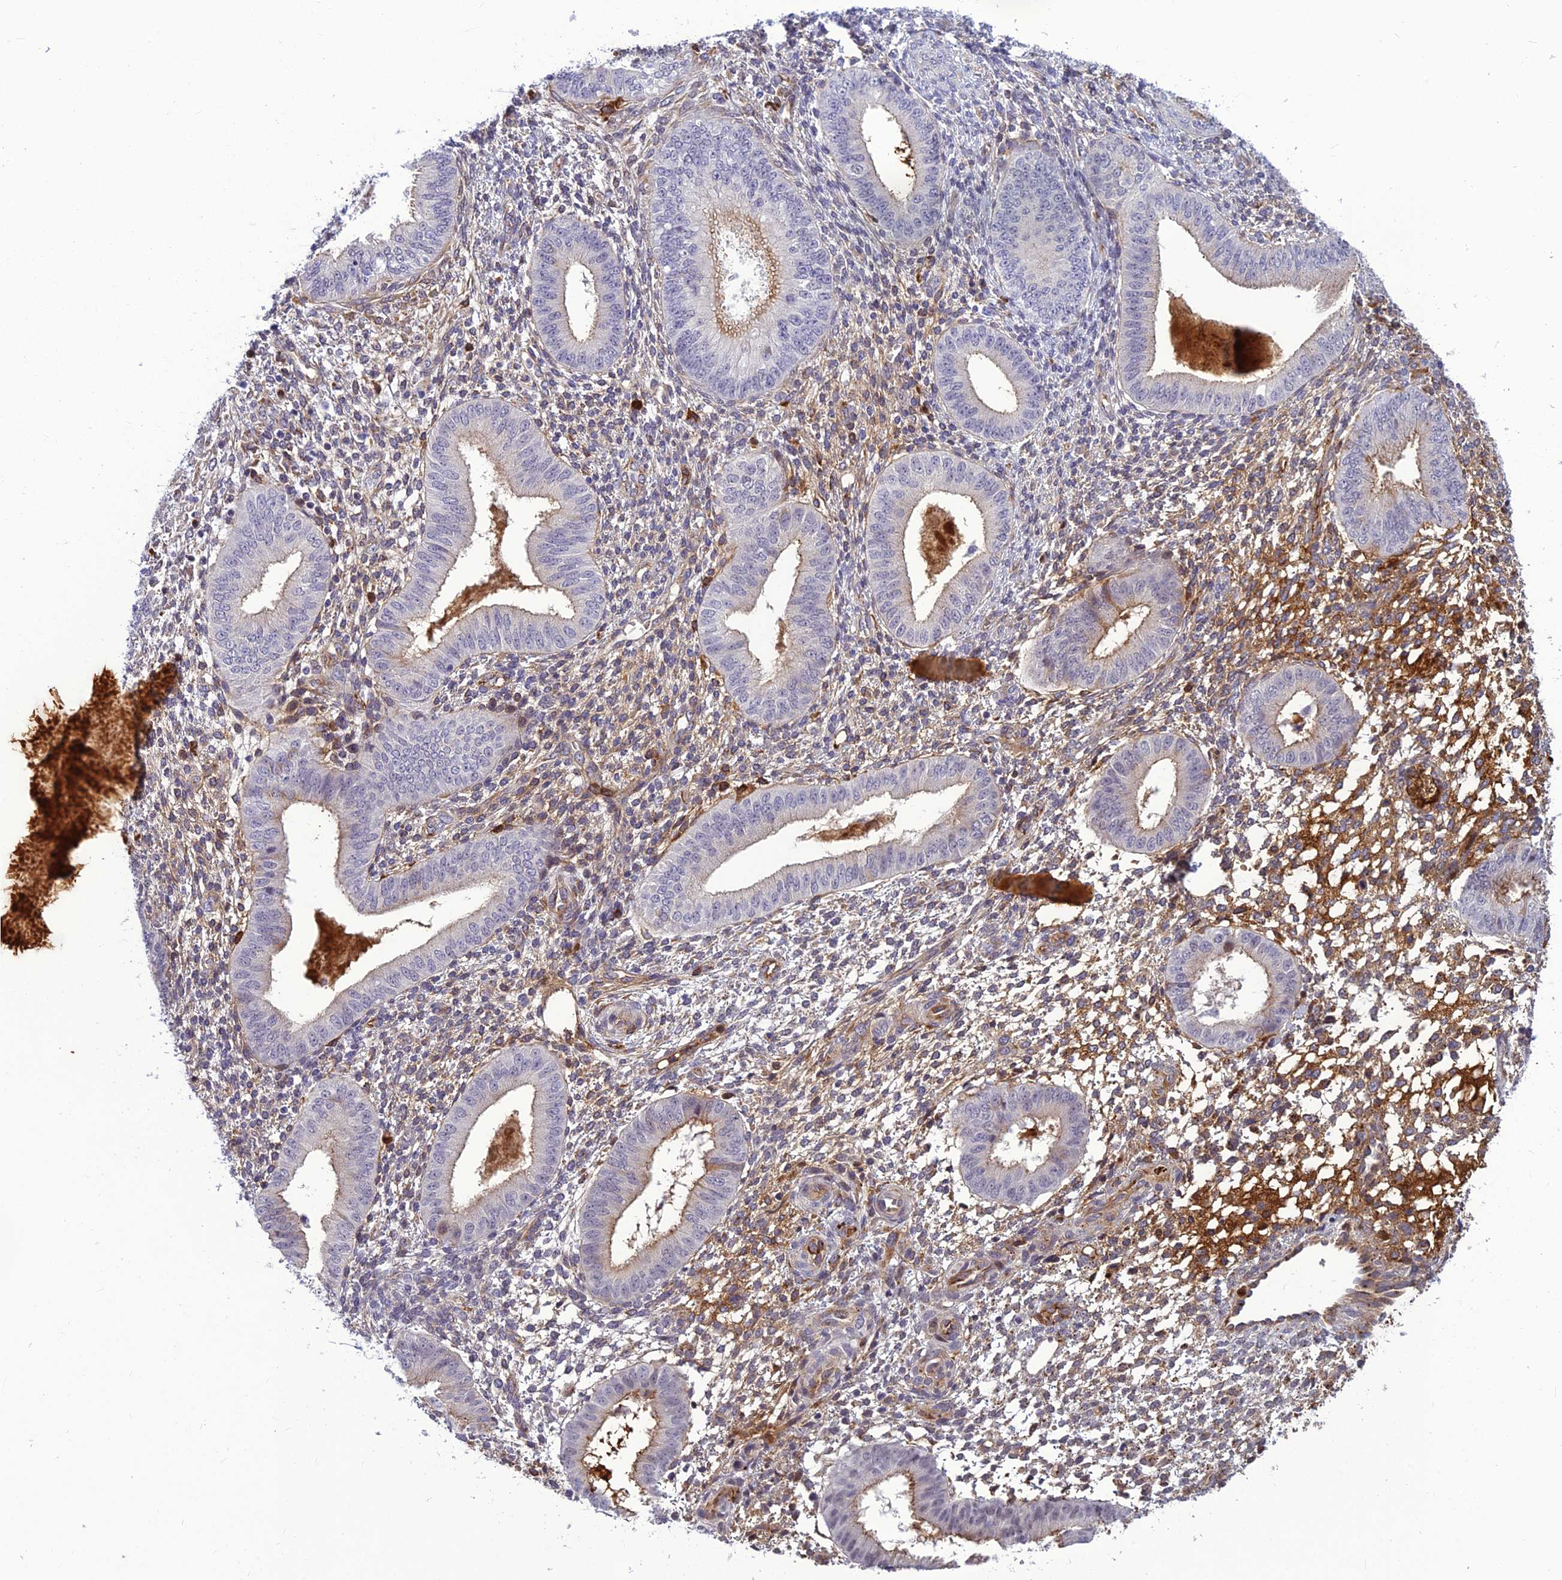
{"staining": {"intensity": "moderate", "quantity": "<25%", "location": "cytoplasmic/membranous"}, "tissue": "endometrium", "cell_type": "Cells in endometrial stroma", "image_type": "normal", "snomed": [{"axis": "morphology", "description": "Normal tissue, NOS"}, {"axis": "topography", "description": "Endometrium"}], "caption": "Protein expression by immunohistochemistry (IHC) shows moderate cytoplasmic/membranous expression in about <25% of cells in endometrial stroma in normal endometrium.", "gene": "CLEC11A", "patient": {"sex": "female", "age": 49}}